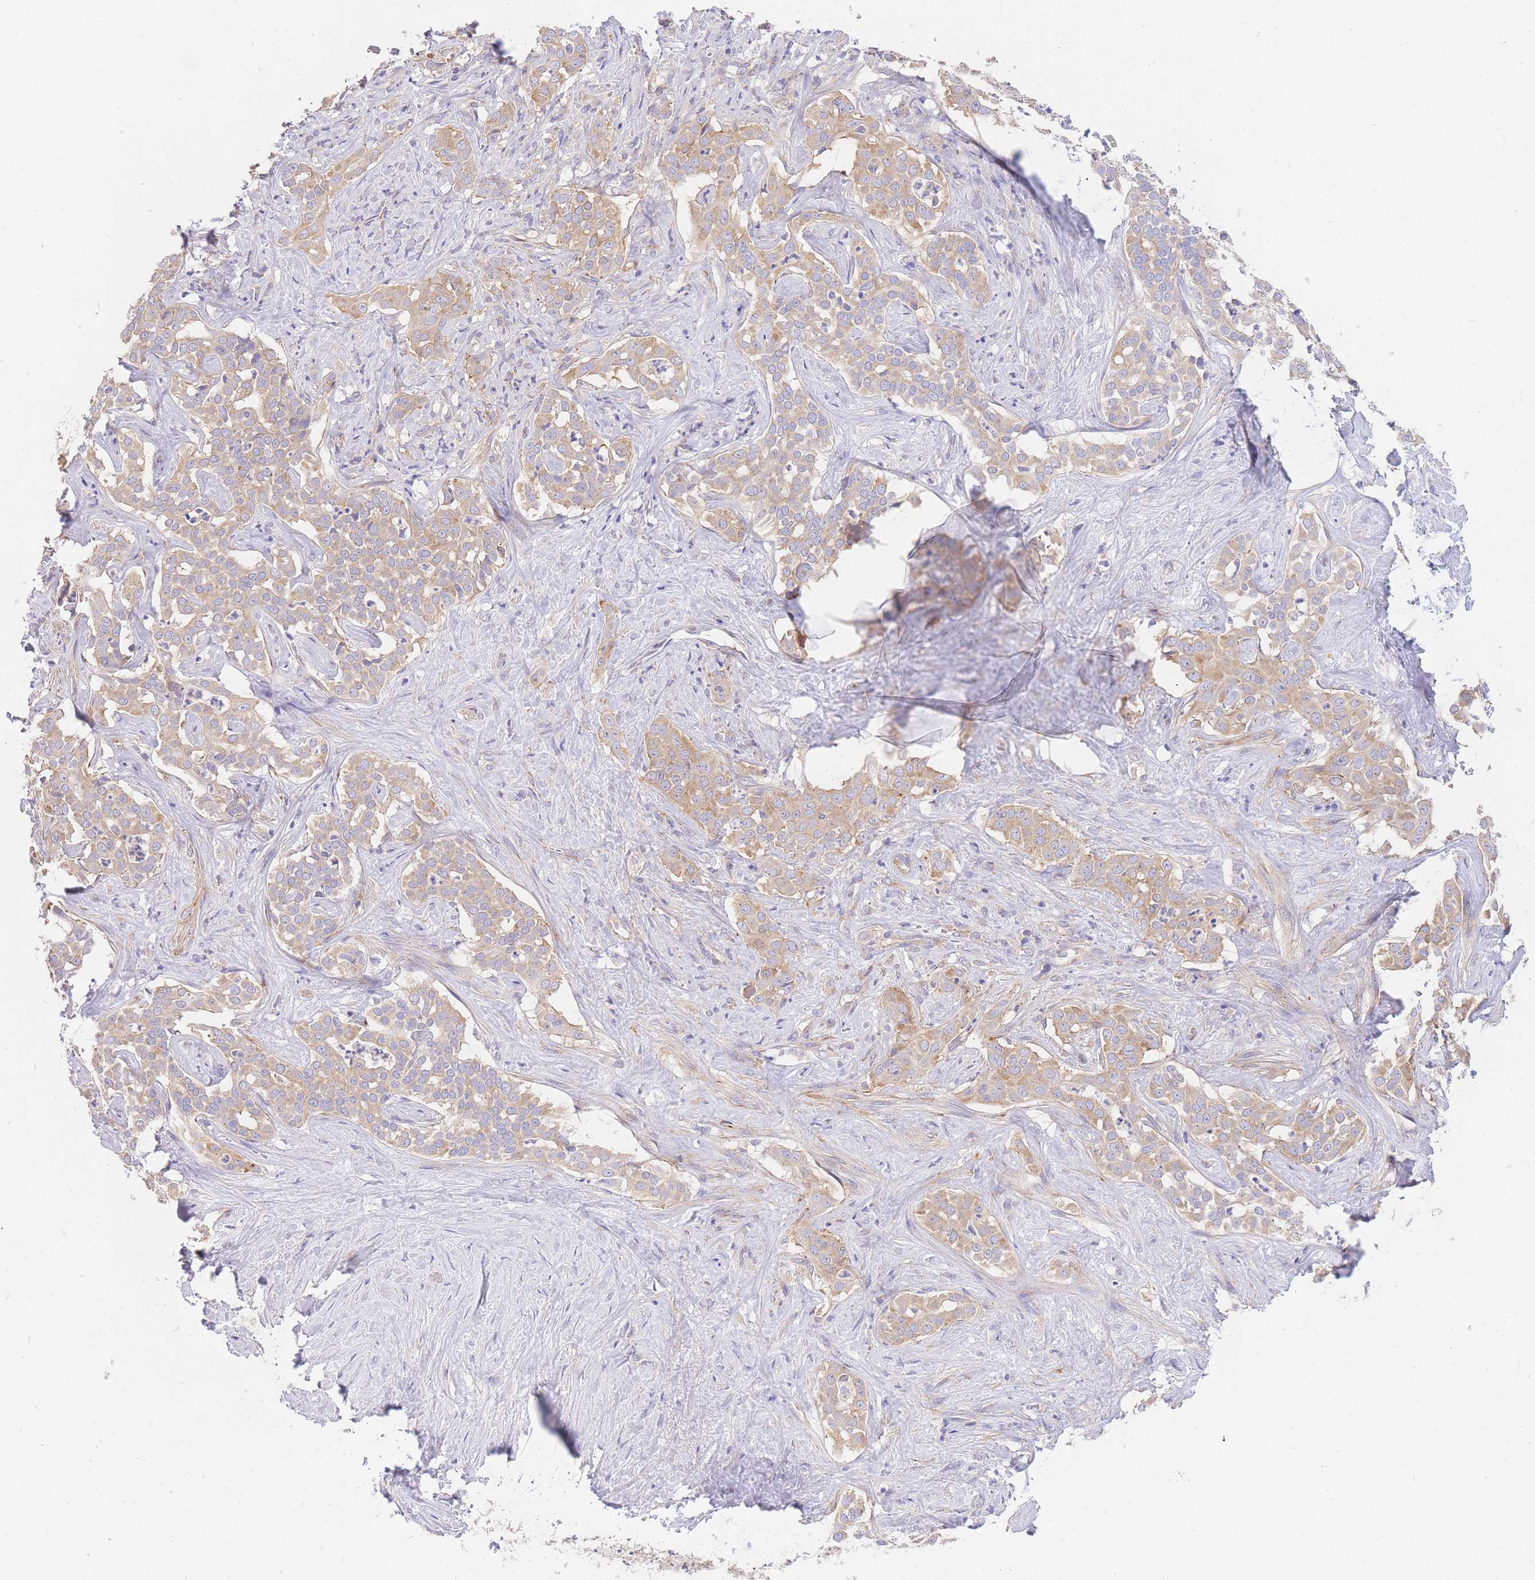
{"staining": {"intensity": "weak", "quantity": "25%-75%", "location": "cytoplasmic/membranous"}, "tissue": "liver cancer", "cell_type": "Tumor cells", "image_type": "cancer", "snomed": [{"axis": "morphology", "description": "Cholangiocarcinoma"}, {"axis": "topography", "description": "Liver"}], "caption": "DAB immunohistochemical staining of liver cancer shows weak cytoplasmic/membranous protein expression in about 25%-75% of tumor cells.", "gene": "INSYN2B", "patient": {"sex": "male", "age": 67}}